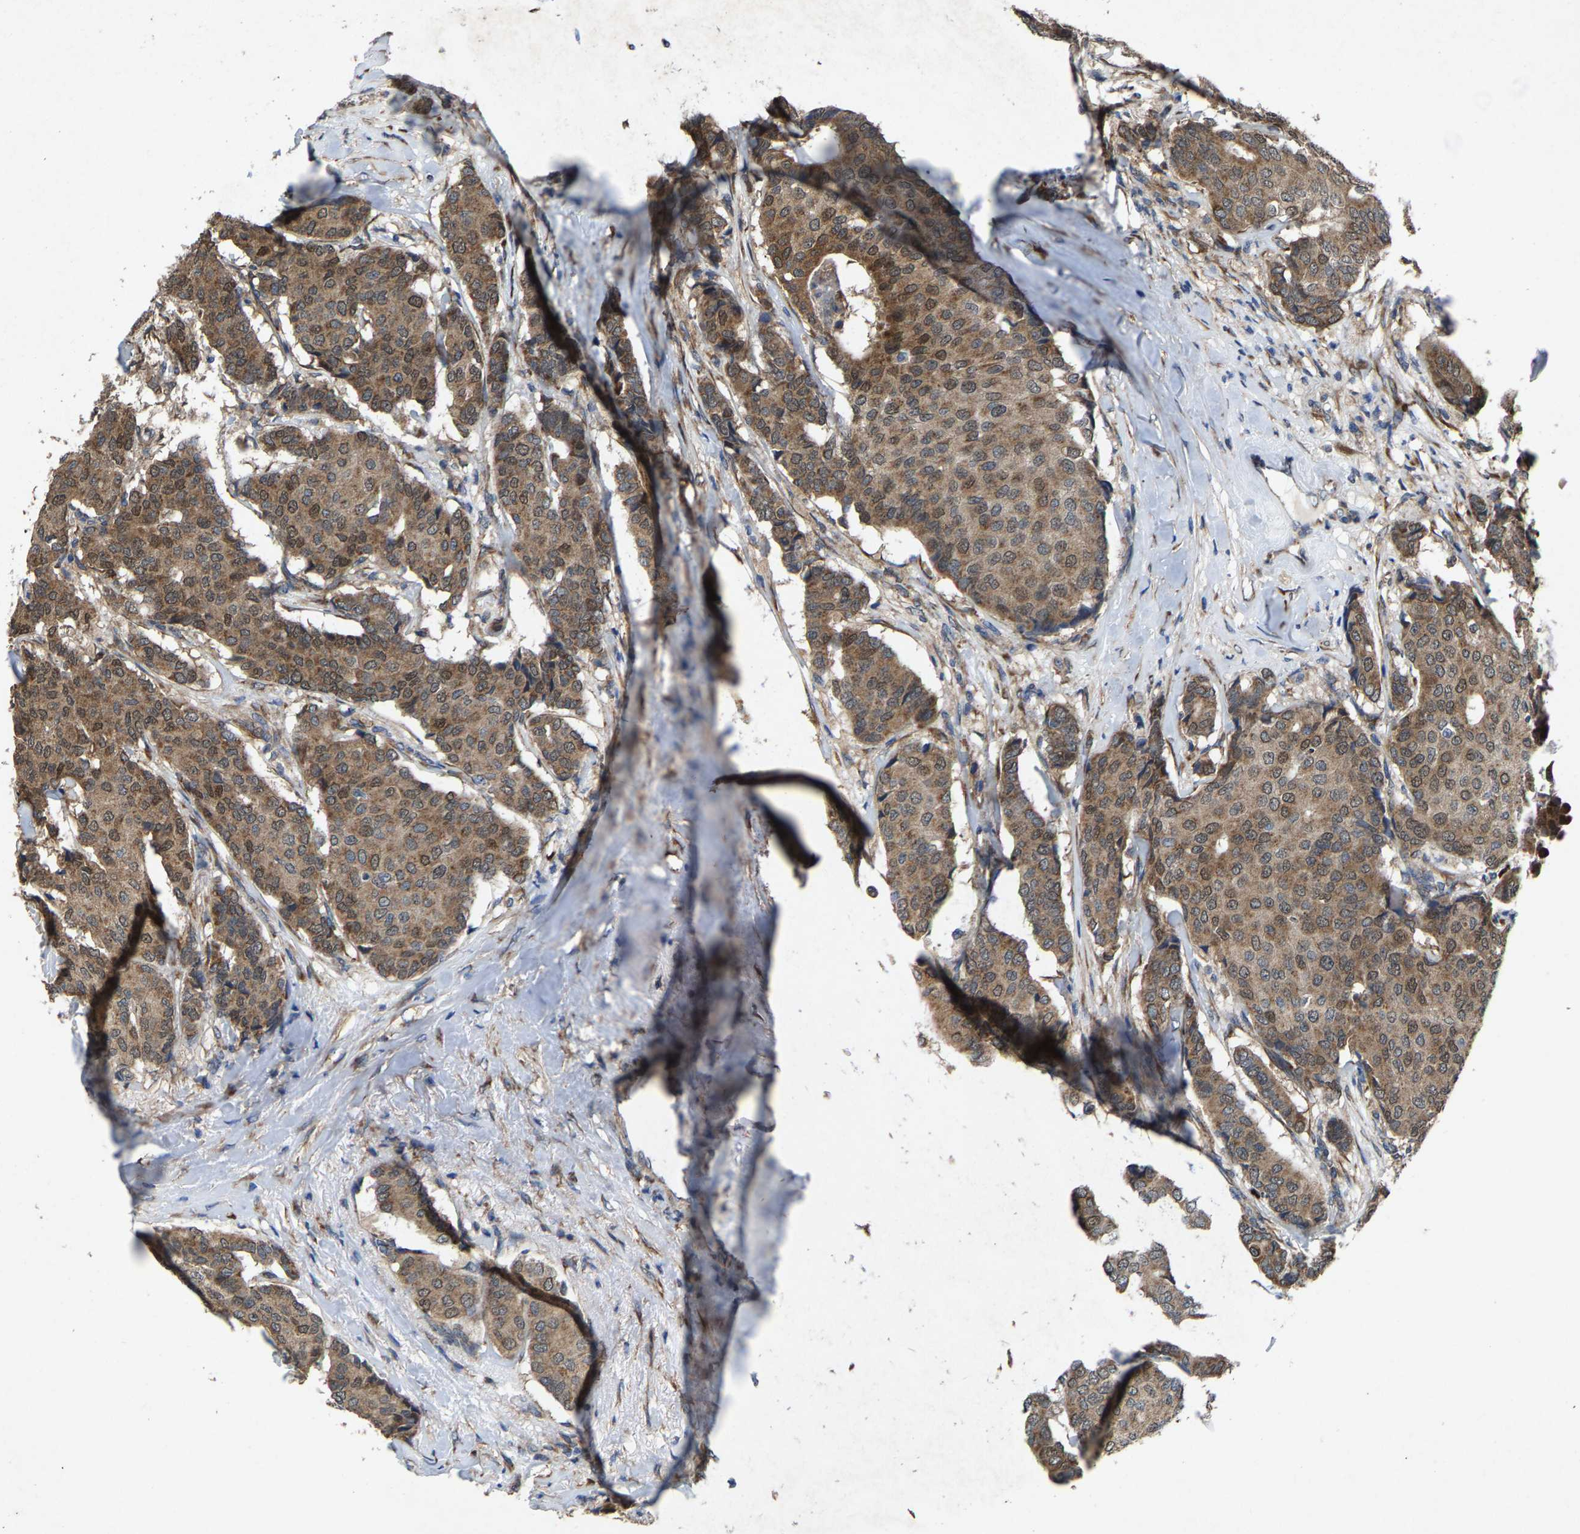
{"staining": {"intensity": "moderate", "quantity": ">75%", "location": "cytoplasmic/membranous"}, "tissue": "breast cancer", "cell_type": "Tumor cells", "image_type": "cancer", "snomed": [{"axis": "morphology", "description": "Duct carcinoma"}, {"axis": "topography", "description": "Breast"}], "caption": "This is a histology image of immunohistochemistry (IHC) staining of breast cancer, which shows moderate staining in the cytoplasmic/membranous of tumor cells.", "gene": "PDP1", "patient": {"sex": "female", "age": 75}}